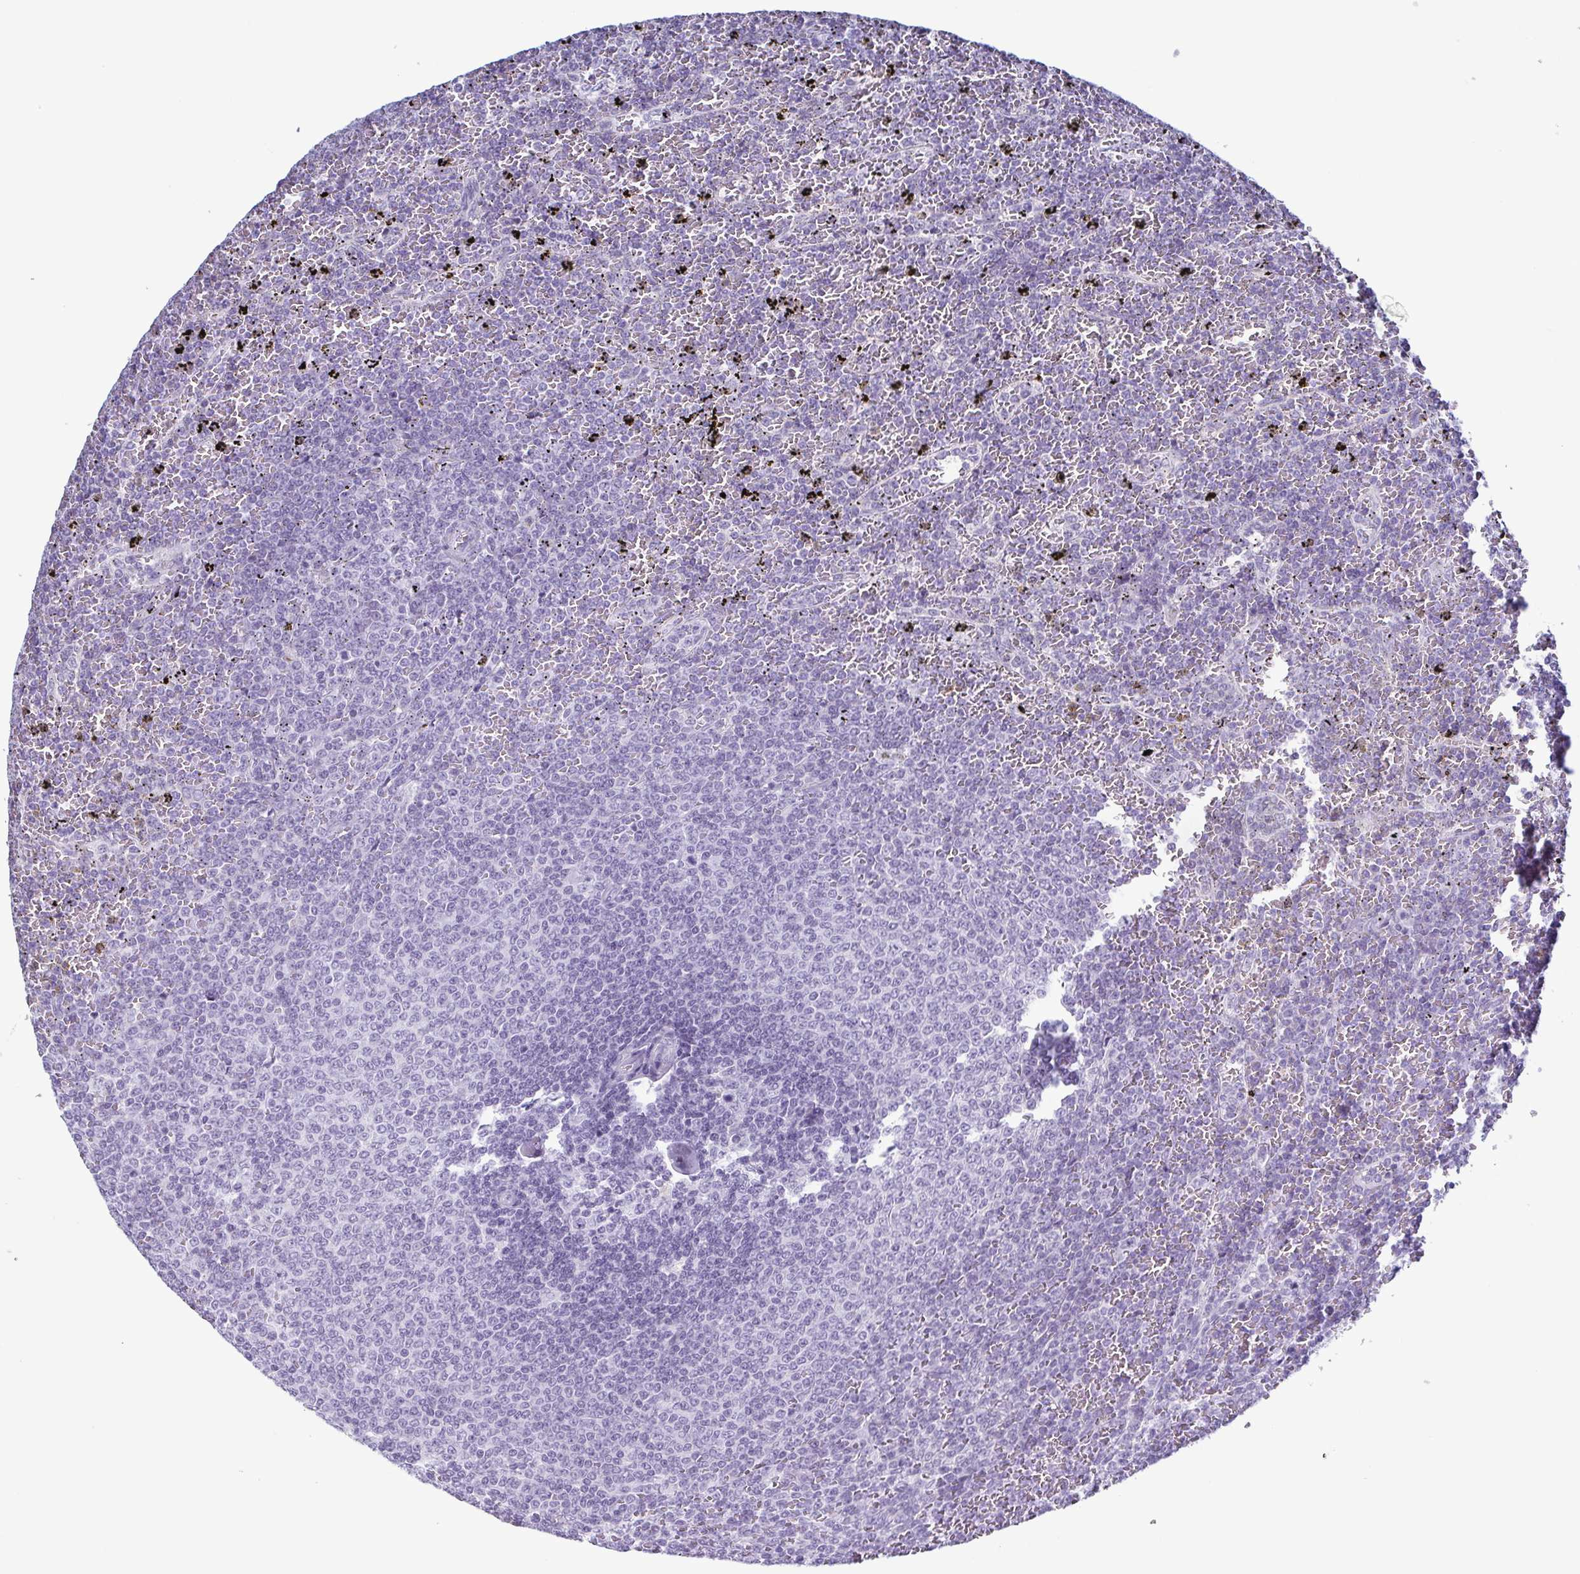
{"staining": {"intensity": "negative", "quantity": "none", "location": "none"}, "tissue": "lymphoma", "cell_type": "Tumor cells", "image_type": "cancer", "snomed": [{"axis": "morphology", "description": "Malignant lymphoma, non-Hodgkin's type, Low grade"}, {"axis": "topography", "description": "Spleen"}], "caption": "The histopathology image shows no staining of tumor cells in lymphoma.", "gene": "KRT10", "patient": {"sex": "female", "age": 77}}